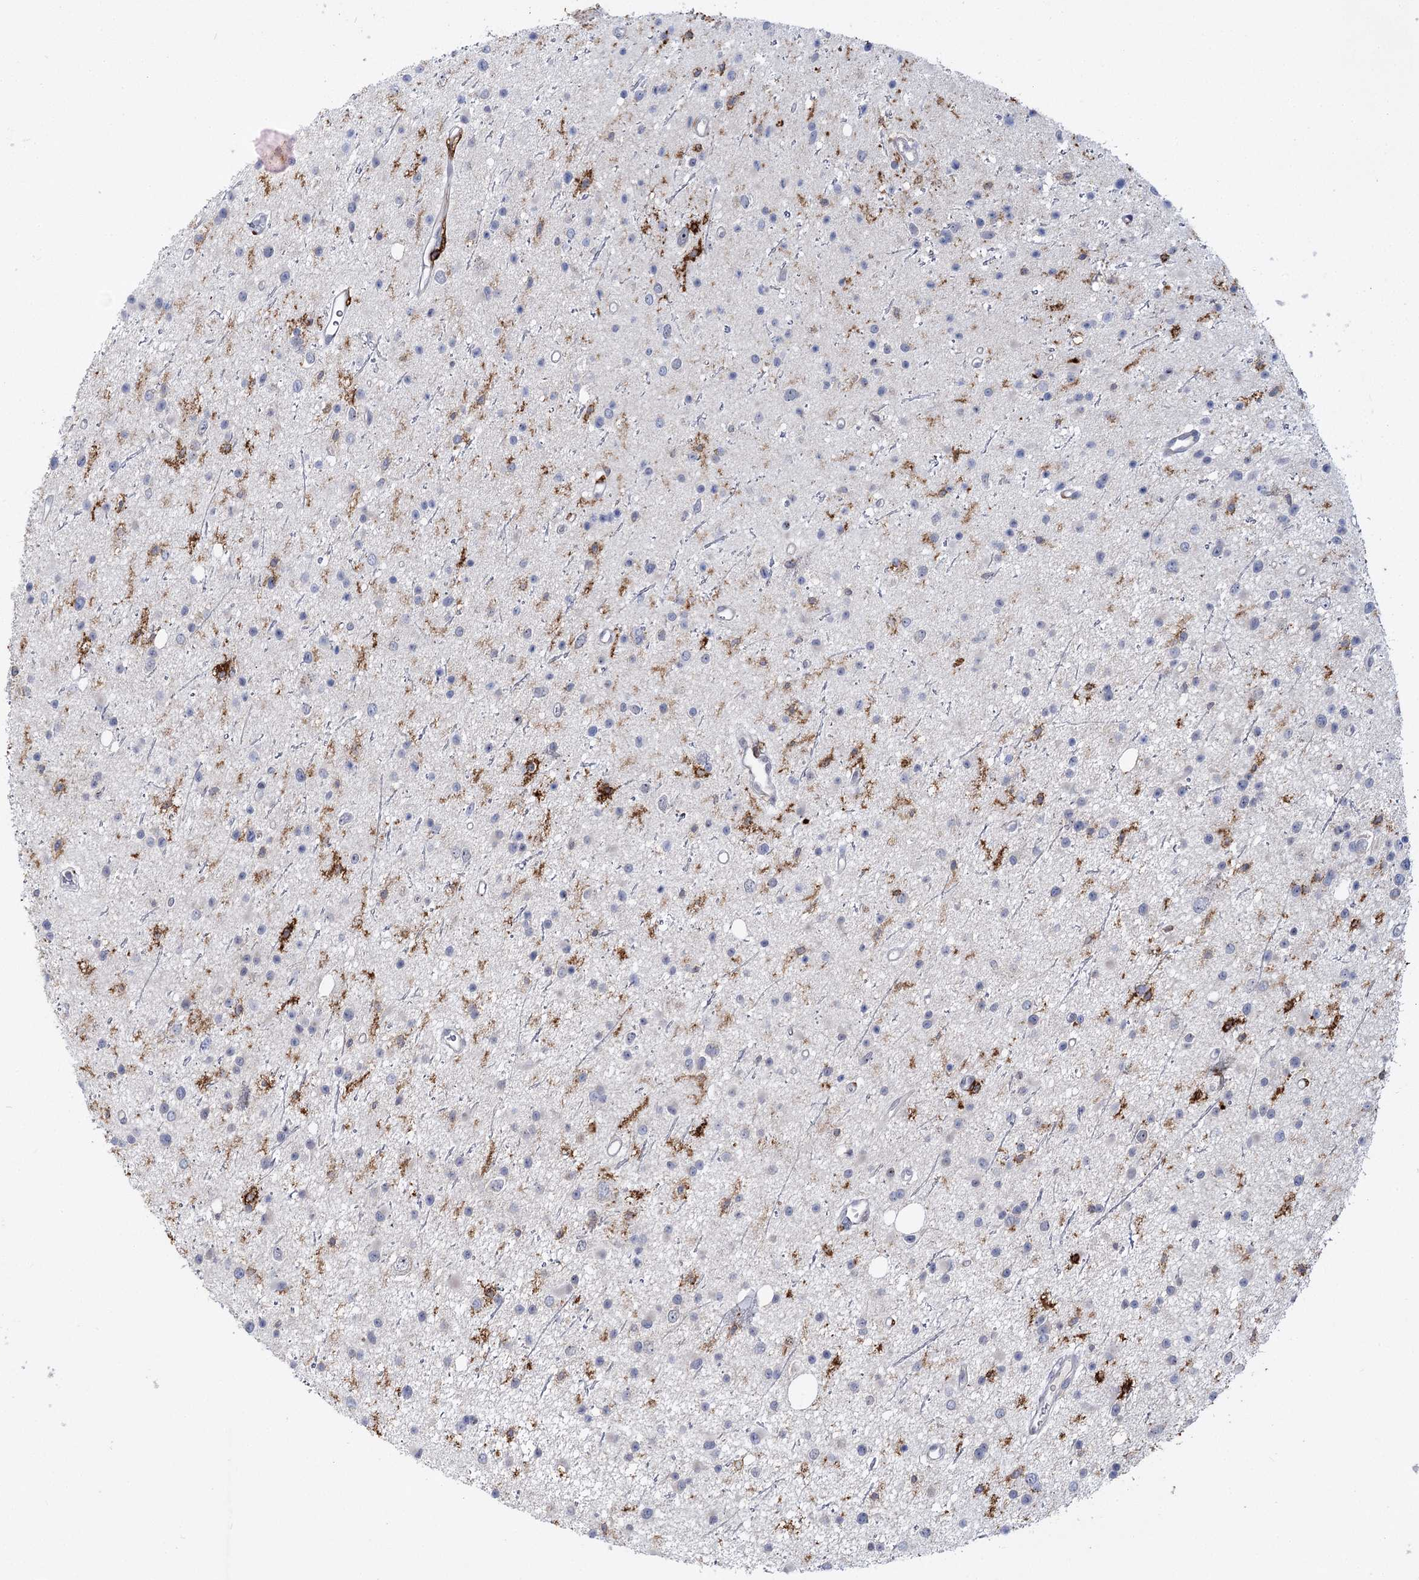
{"staining": {"intensity": "negative", "quantity": "none", "location": "none"}, "tissue": "glioma", "cell_type": "Tumor cells", "image_type": "cancer", "snomed": [{"axis": "morphology", "description": "Glioma, malignant, Low grade"}, {"axis": "topography", "description": "Cerebral cortex"}], "caption": "Malignant low-grade glioma stained for a protein using IHC displays no positivity tumor cells.", "gene": "PIWIL4", "patient": {"sex": "female", "age": 39}}